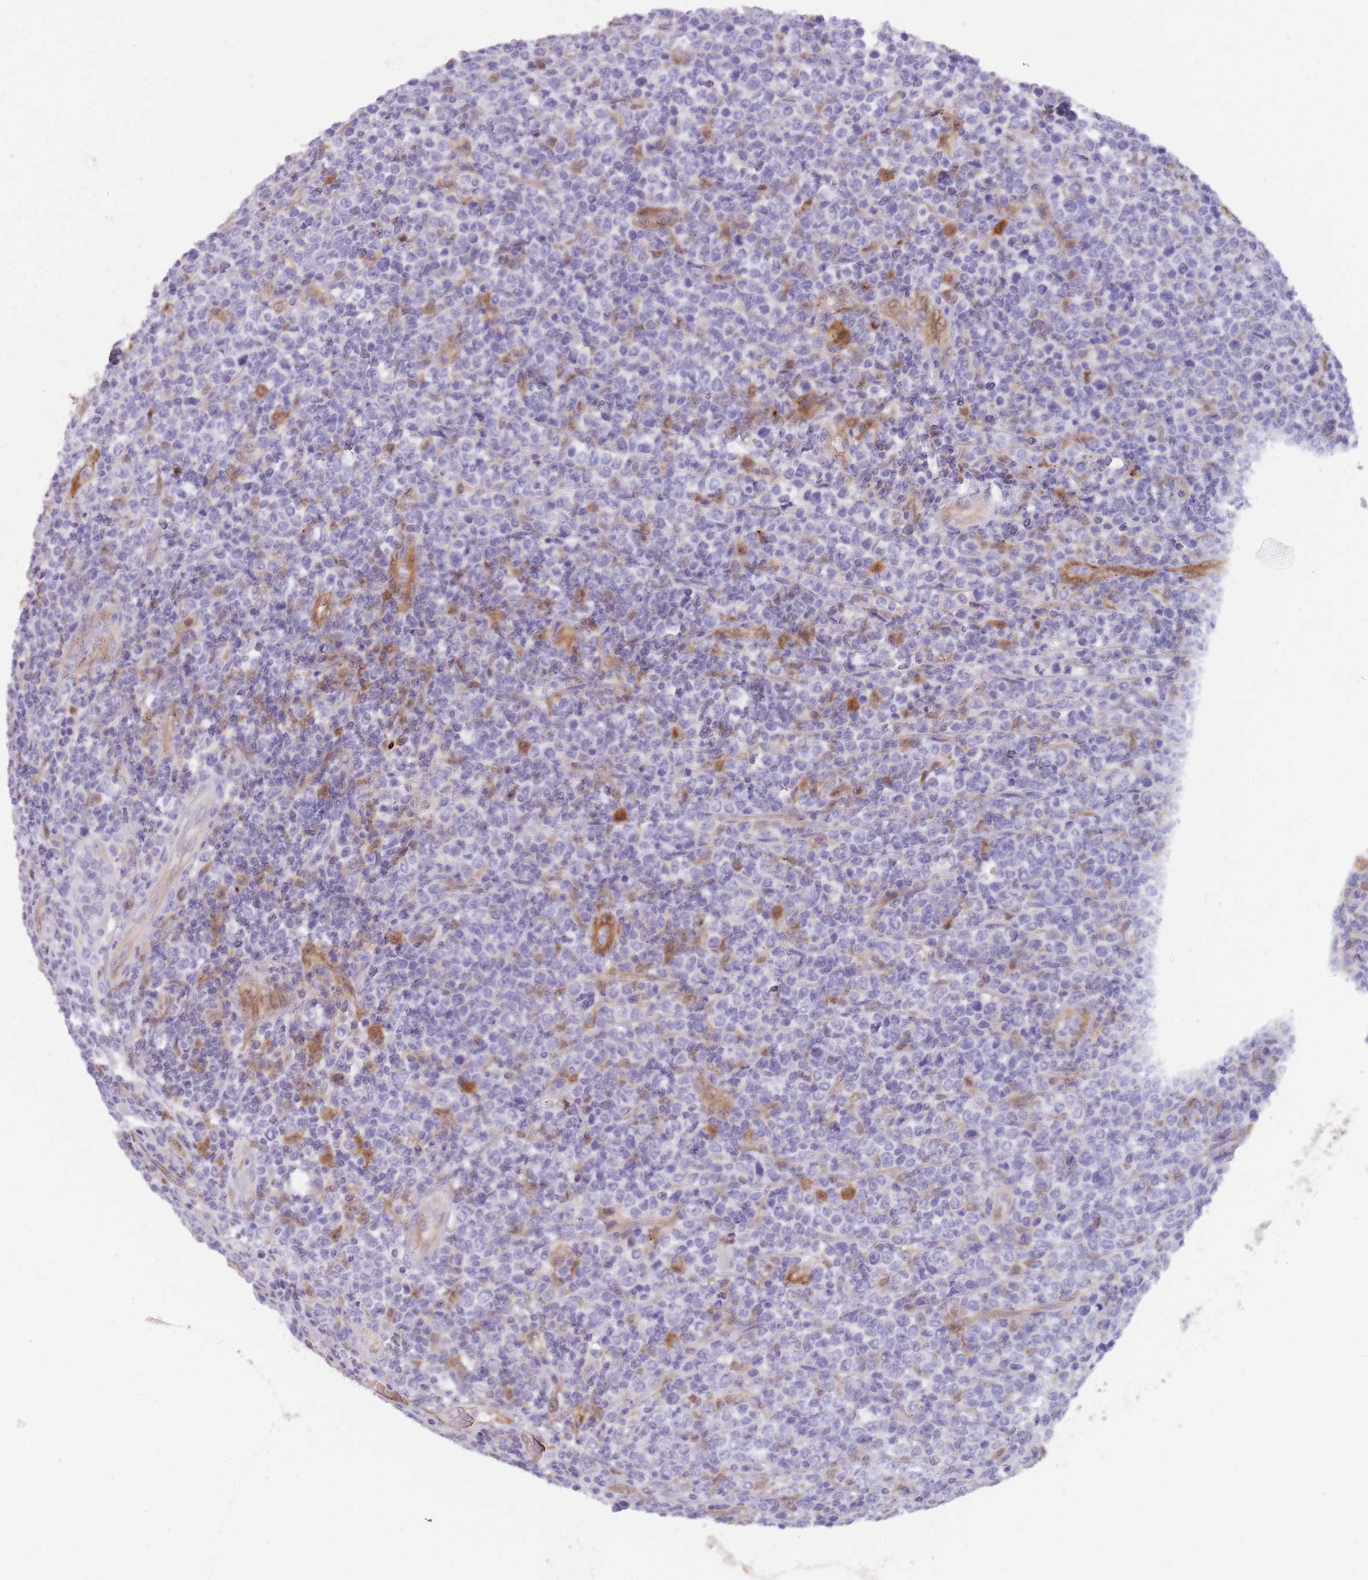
{"staining": {"intensity": "negative", "quantity": "none", "location": "none"}, "tissue": "lymphoma", "cell_type": "Tumor cells", "image_type": "cancer", "snomed": [{"axis": "morphology", "description": "Malignant lymphoma, non-Hodgkin's type, High grade"}, {"axis": "topography", "description": "Soft tissue"}], "caption": "This is an immunohistochemistry (IHC) image of lymphoma. There is no staining in tumor cells.", "gene": "LGALS9", "patient": {"sex": "female", "age": 56}}